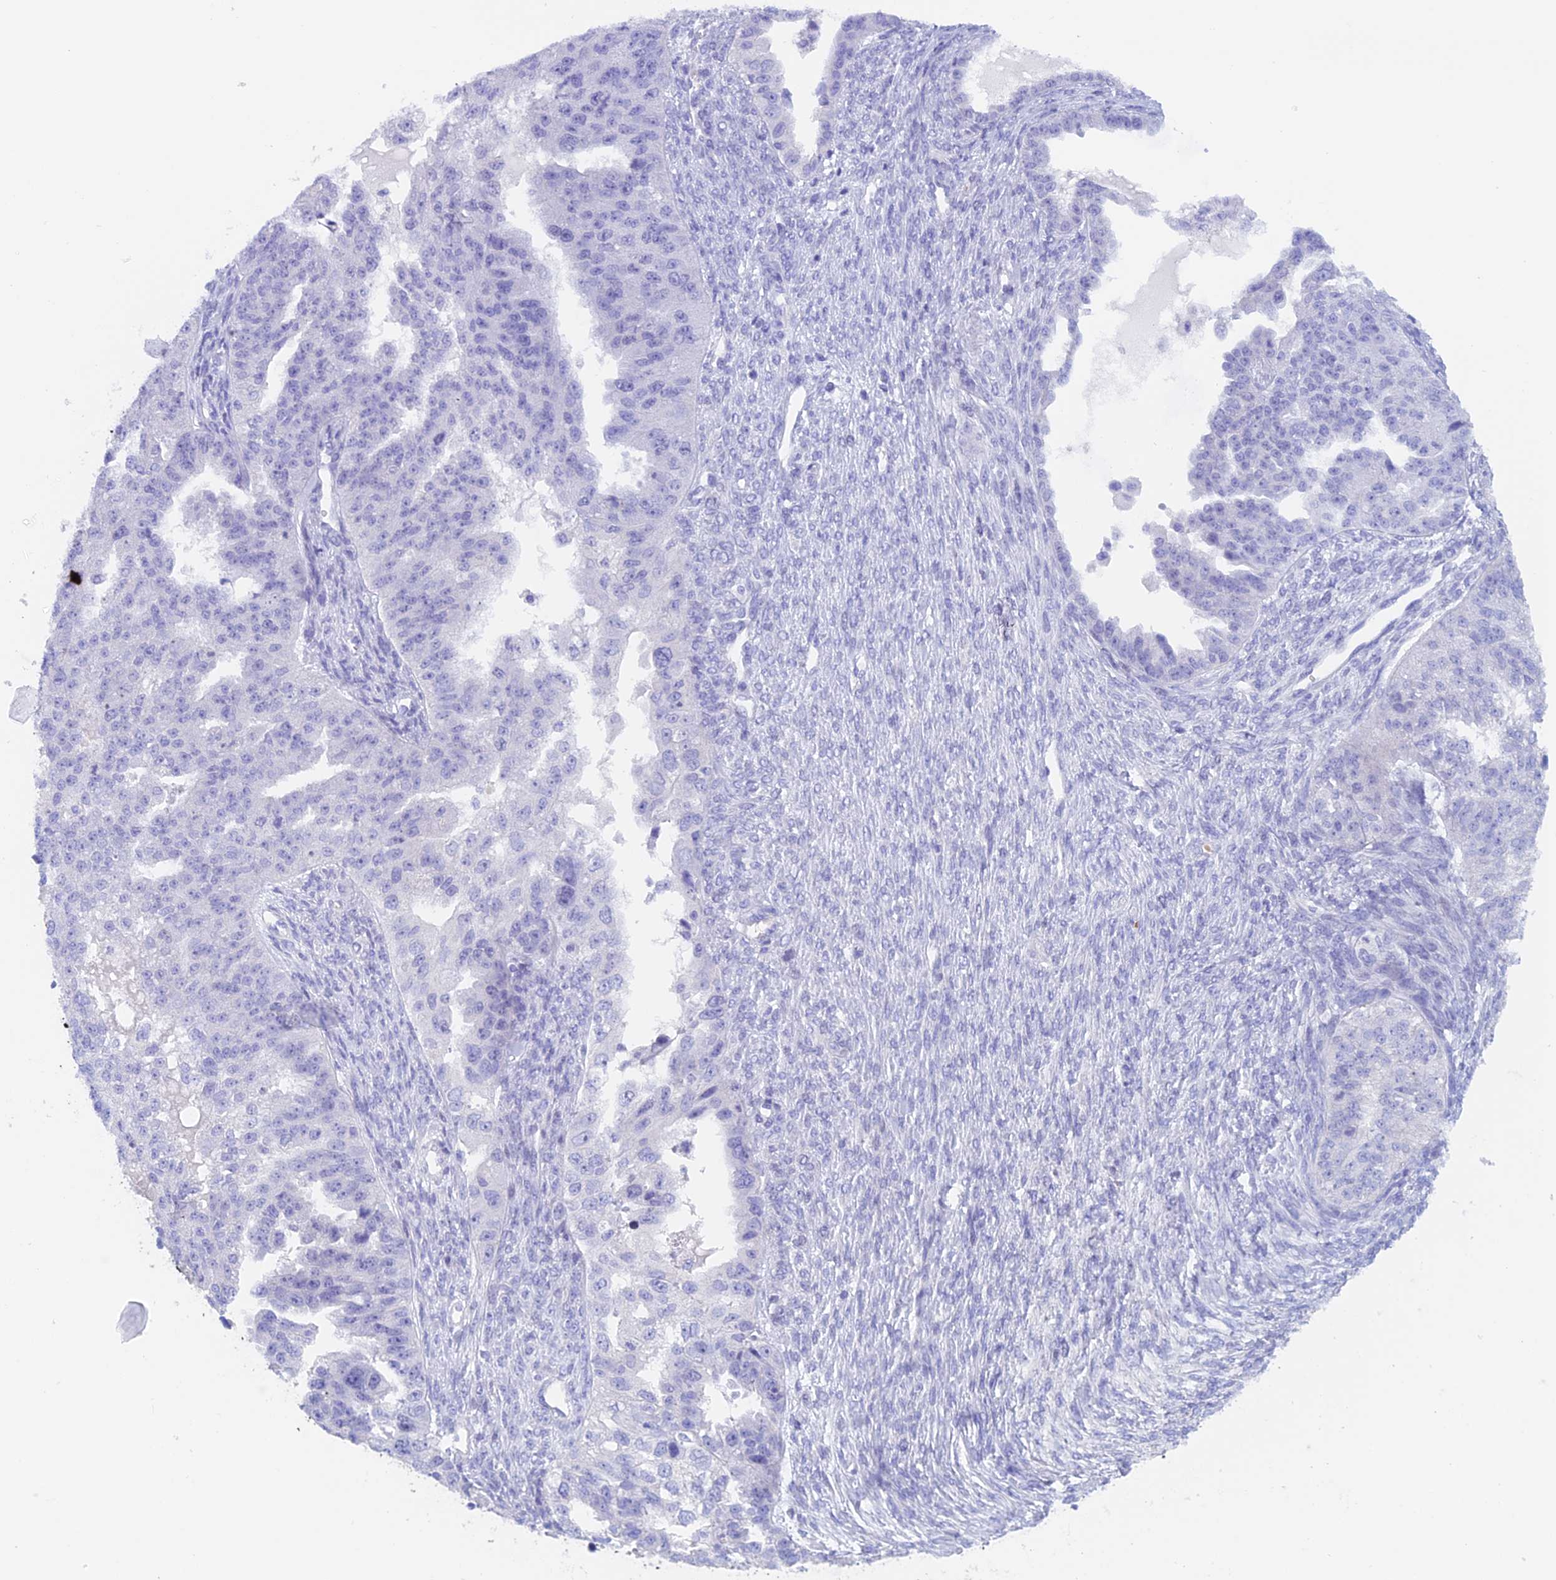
{"staining": {"intensity": "negative", "quantity": "none", "location": "none"}, "tissue": "ovarian cancer", "cell_type": "Tumor cells", "image_type": "cancer", "snomed": [{"axis": "morphology", "description": "Cystadenocarcinoma, serous, NOS"}, {"axis": "topography", "description": "Ovary"}], "caption": "A high-resolution histopathology image shows immunohistochemistry staining of ovarian cancer (serous cystadenocarcinoma), which reveals no significant positivity in tumor cells.", "gene": "PSMC3IP", "patient": {"sex": "female", "age": 58}}